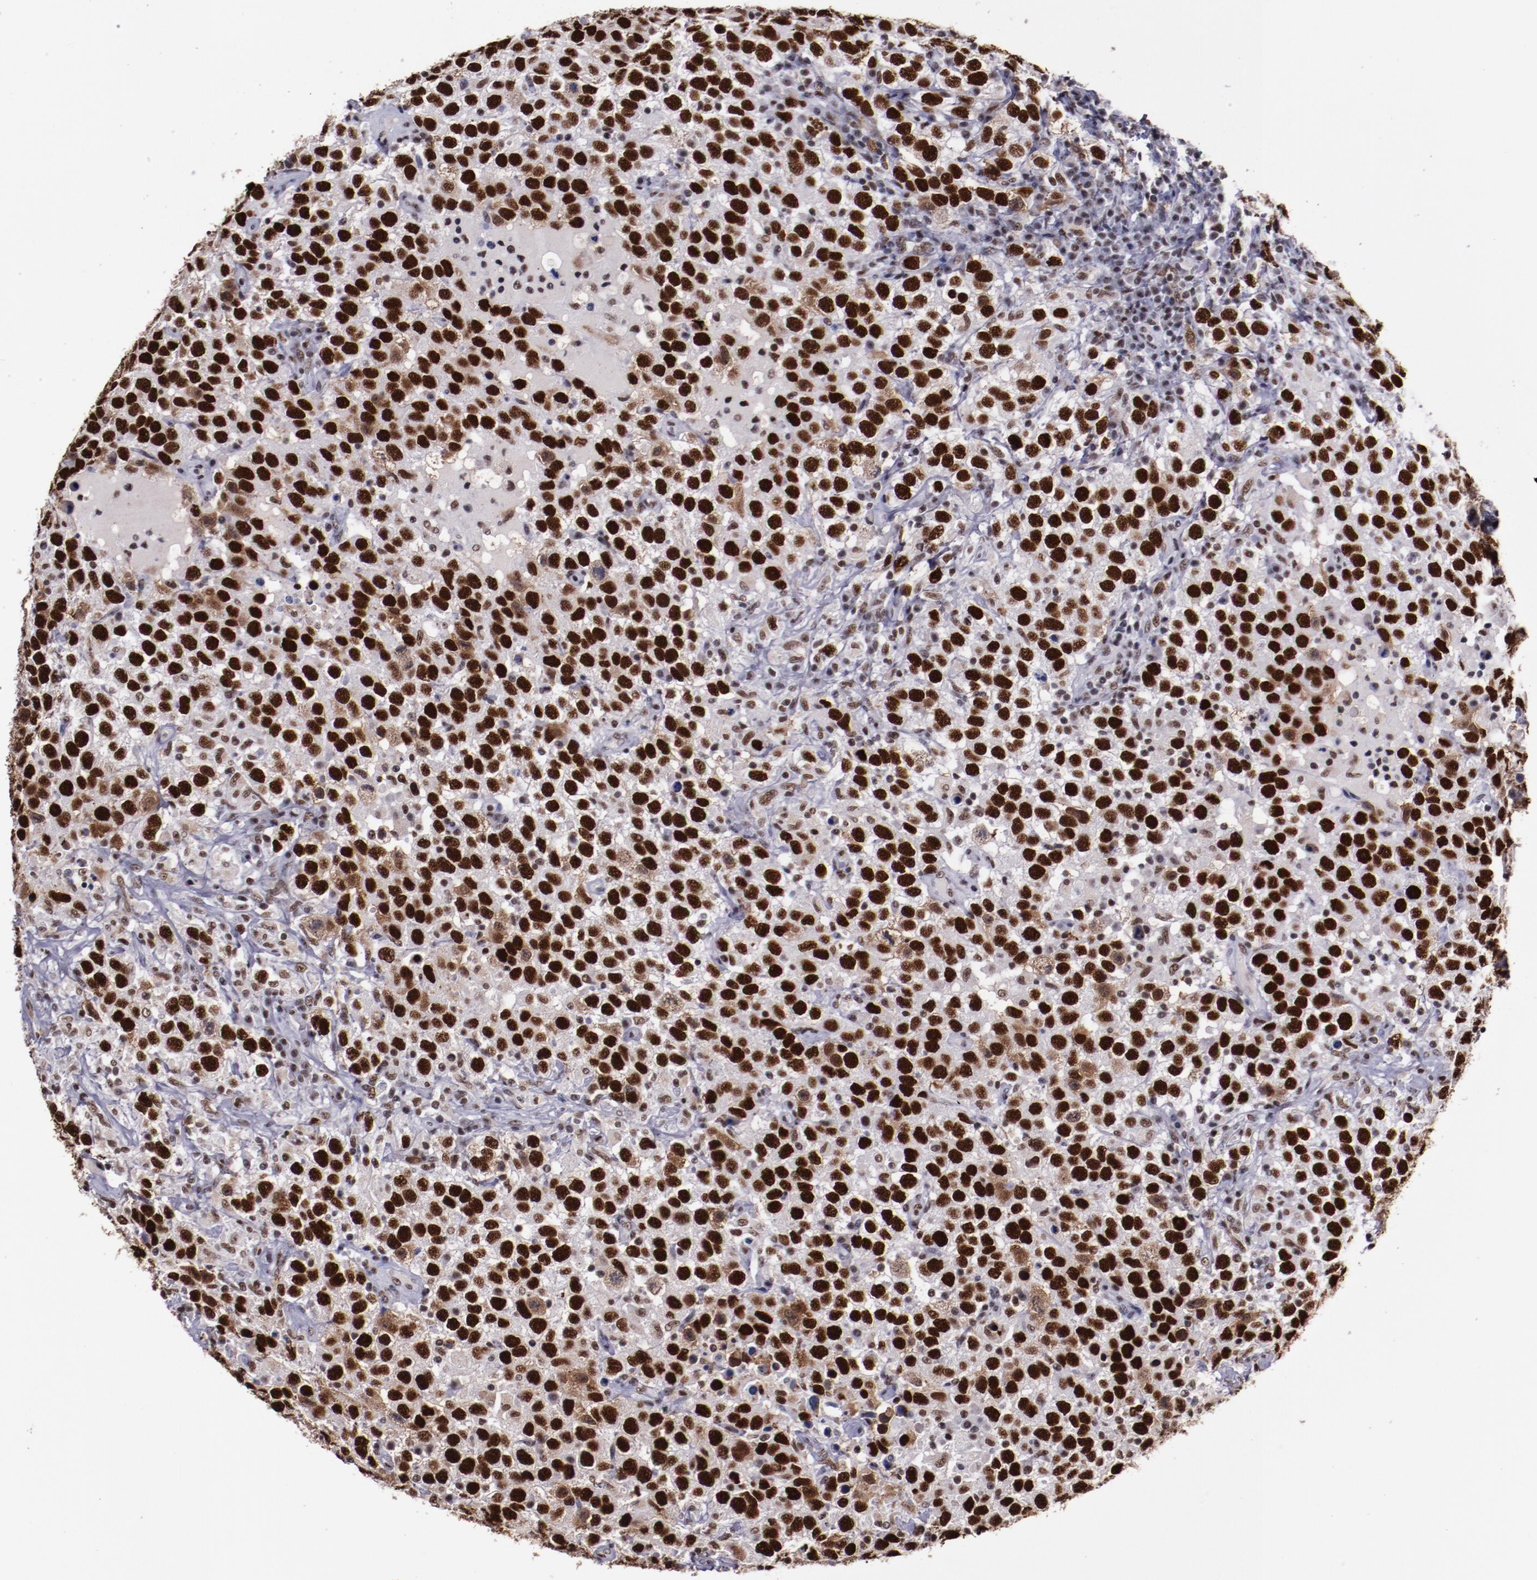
{"staining": {"intensity": "strong", "quantity": ">75%", "location": "nuclear"}, "tissue": "testis cancer", "cell_type": "Tumor cells", "image_type": "cancer", "snomed": [{"axis": "morphology", "description": "Seminoma, NOS"}, {"axis": "topography", "description": "Testis"}], "caption": "Immunohistochemical staining of human seminoma (testis) reveals high levels of strong nuclear staining in about >75% of tumor cells.", "gene": "PPP4R3A", "patient": {"sex": "male", "age": 41}}